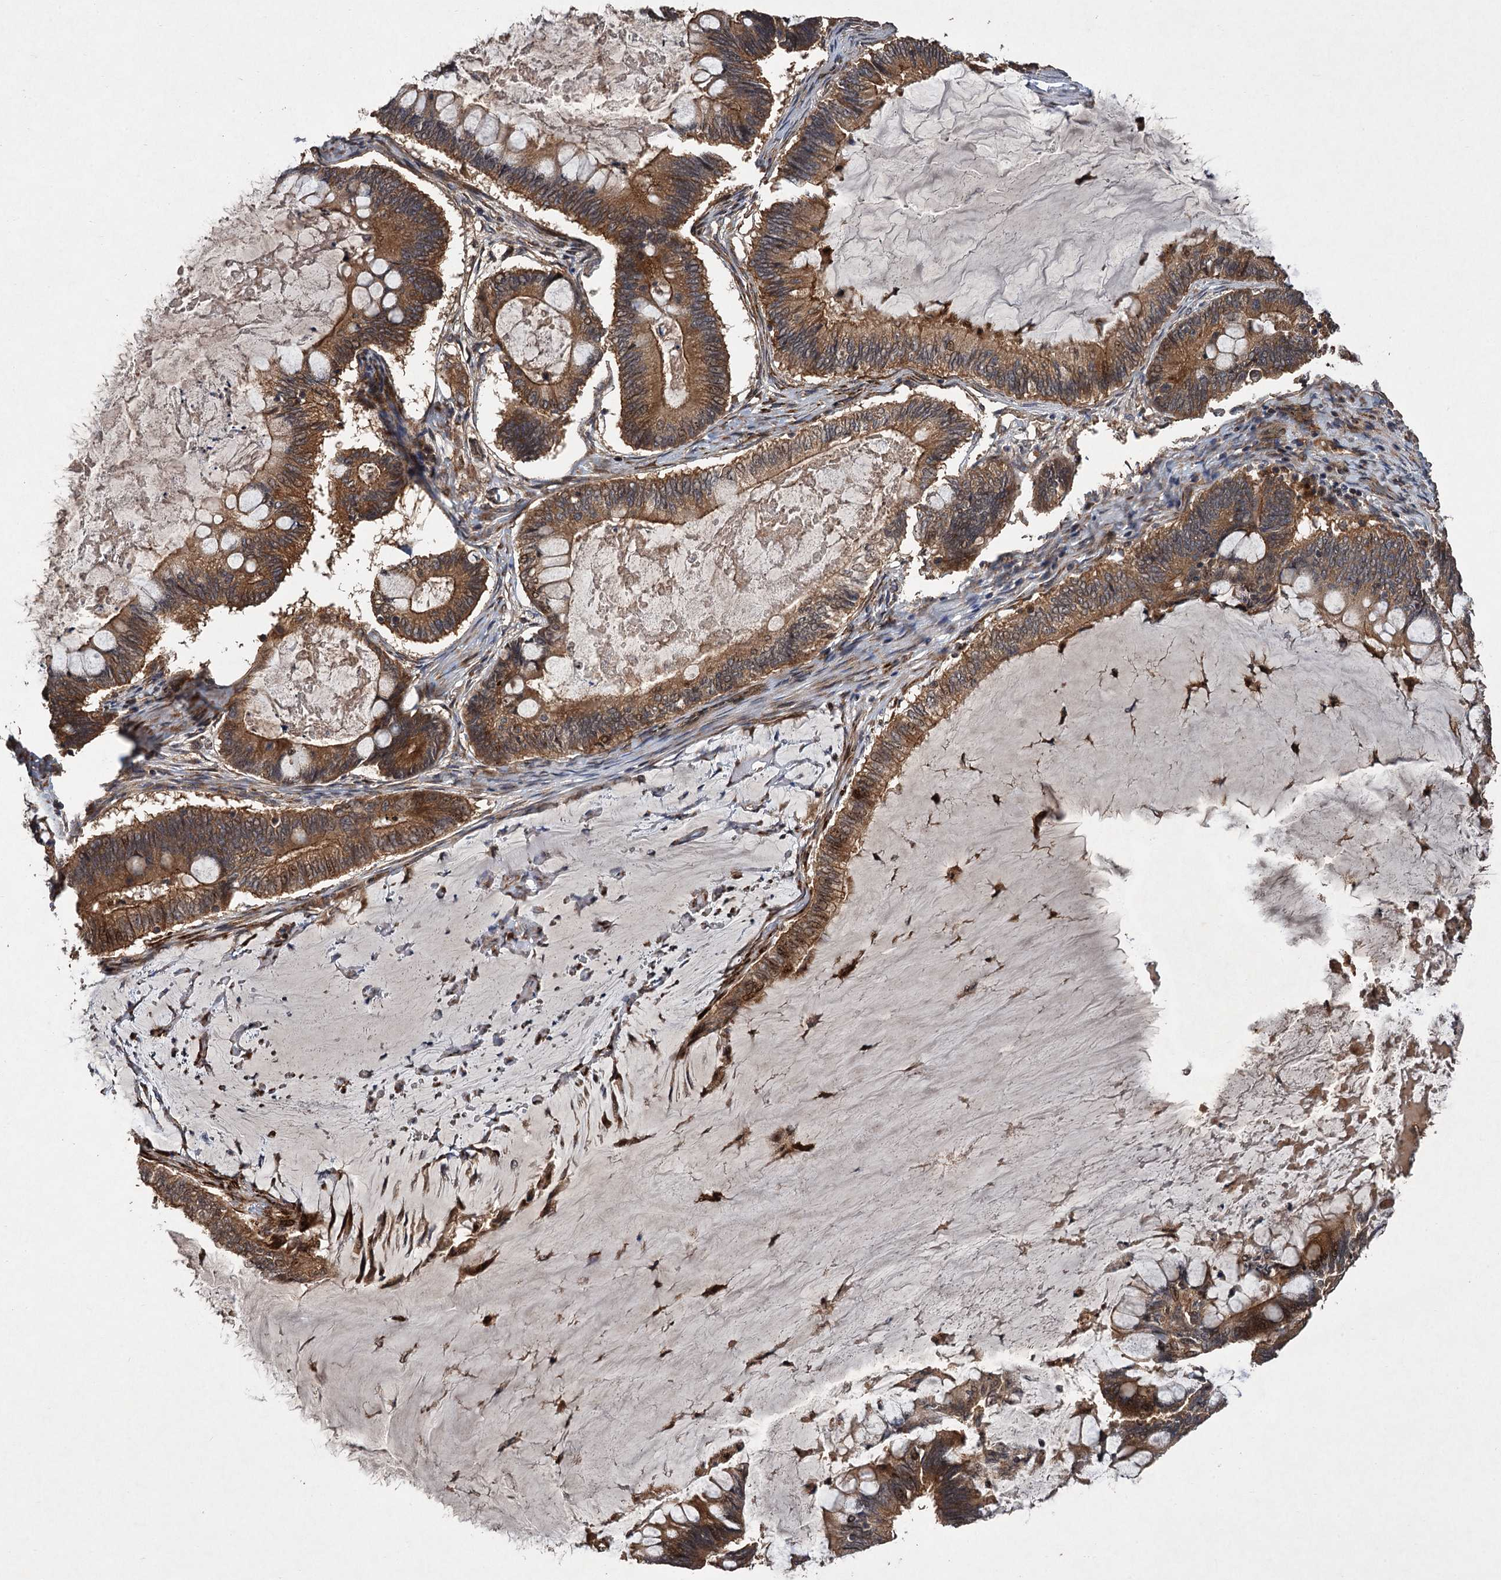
{"staining": {"intensity": "moderate", "quantity": ">75%", "location": "cytoplasmic/membranous,nuclear"}, "tissue": "ovarian cancer", "cell_type": "Tumor cells", "image_type": "cancer", "snomed": [{"axis": "morphology", "description": "Cystadenocarcinoma, mucinous, NOS"}, {"axis": "topography", "description": "Ovary"}], "caption": "Moderate cytoplasmic/membranous and nuclear protein expression is appreciated in about >75% of tumor cells in mucinous cystadenocarcinoma (ovarian).", "gene": "TMEM39B", "patient": {"sex": "female", "age": 61}}